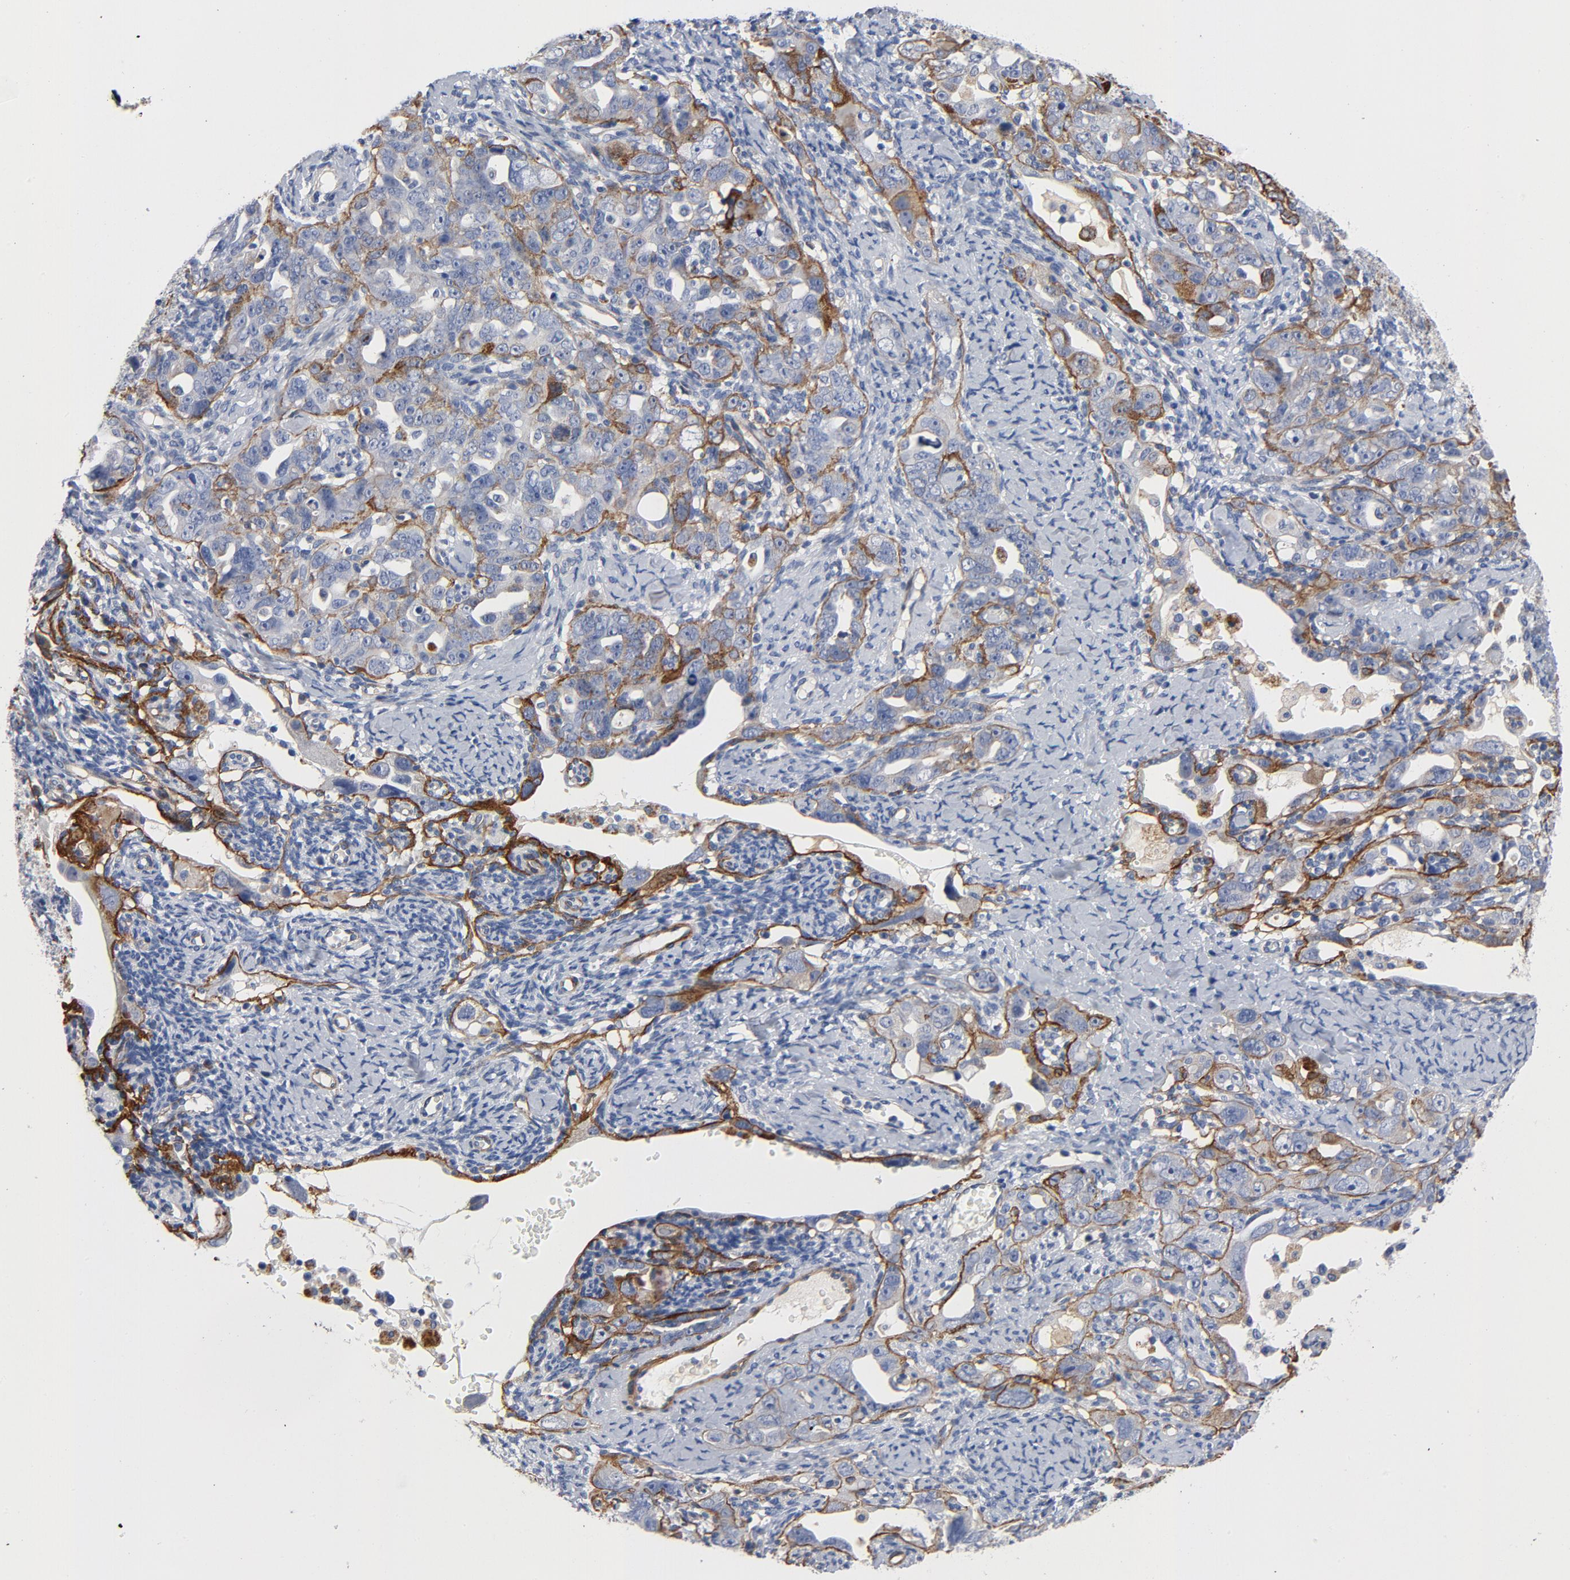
{"staining": {"intensity": "weak", "quantity": "25%-75%", "location": "cytoplasmic/membranous"}, "tissue": "ovarian cancer", "cell_type": "Tumor cells", "image_type": "cancer", "snomed": [{"axis": "morphology", "description": "Cystadenocarcinoma, serous, NOS"}, {"axis": "topography", "description": "Ovary"}], "caption": "A micrograph showing weak cytoplasmic/membranous staining in approximately 25%-75% of tumor cells in ovarian cancer, as visualized by brown immunohistochemical staining.", "gene": "LAMC1", "patient": {"sex": "female", "age": 66}}